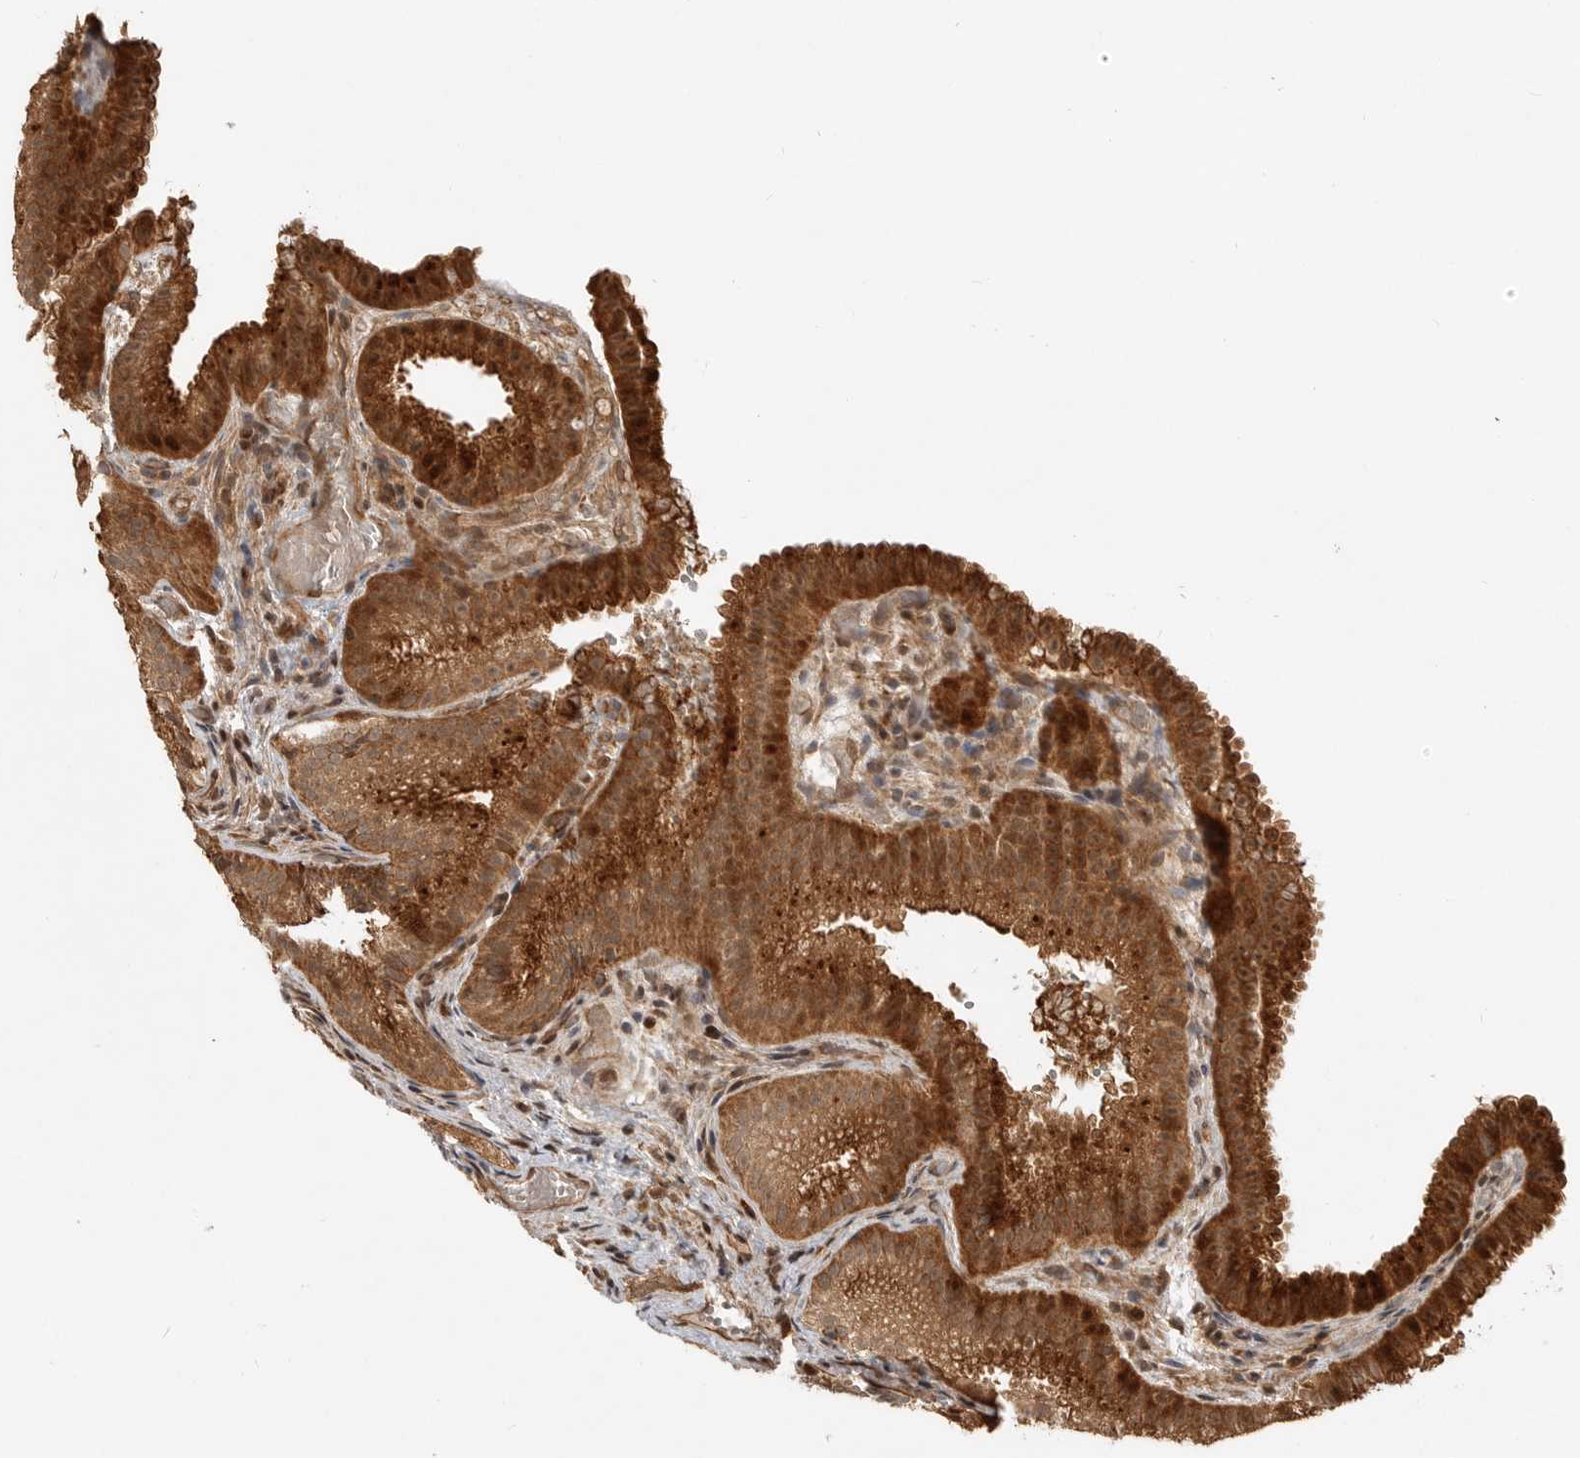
{"staining": {"intensity": "strong", "quantity": ">75%", "location": "cytoplasmic/membranous"}, "tissue": "gallbladder", "cell_type": "Glandular cells", "image_type": "normal", "snomed": [{"axis": "morphology", "description": "Normal tissue, NOS"}, {"axis": "topography", "description": "Gallbladder"}], "caption": "Glandular cells display high levels of strong cytoplasmic/membranous staining in approximately >75% of cells in unremarkable gallbladder. (Brightfield microscopy of DAB IHC at high magnification).", "gene": "ADPRS", "patient": {"sex": "female", "age": 30}}